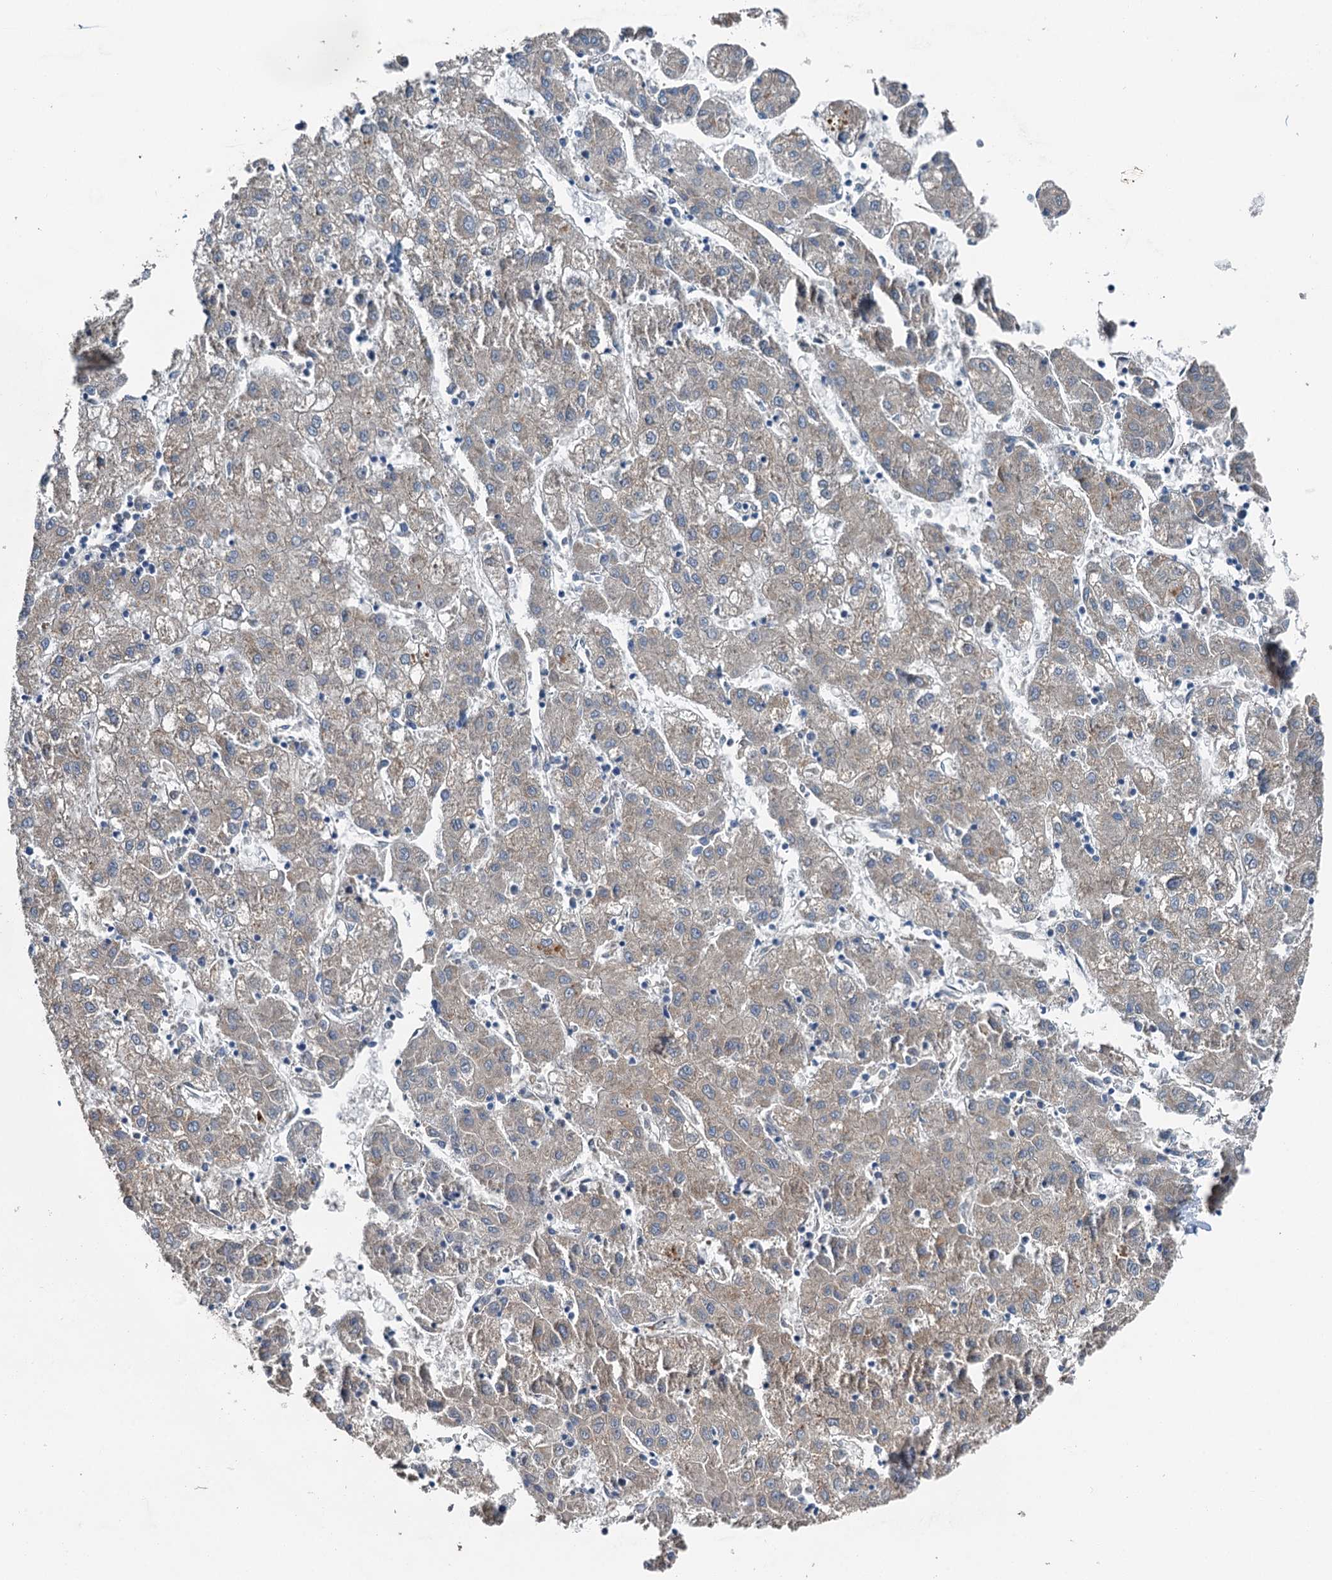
{"staining": {"intensity": "weak", "quantity": ">75%", "location": "cytoplasmic/membranous"}, "tissue": "liver cancer", "cell_type": "Tumor cells", "image_type": "cancer", "snomed": [{"axis": "morphology", "description": "Carcinoma, Hepatocellular, NOS"}, {"axis": "topography", "description": "Liver"}], "caption": "The histopathology image demonstrates a brown stain indicating the presence of a protein in the cytoplasmic/membranous of tumor cells in hepatocellular carcinoma (liver).", "gene": "C6orf120", "patient": {"sex": "male", "age": 72}}